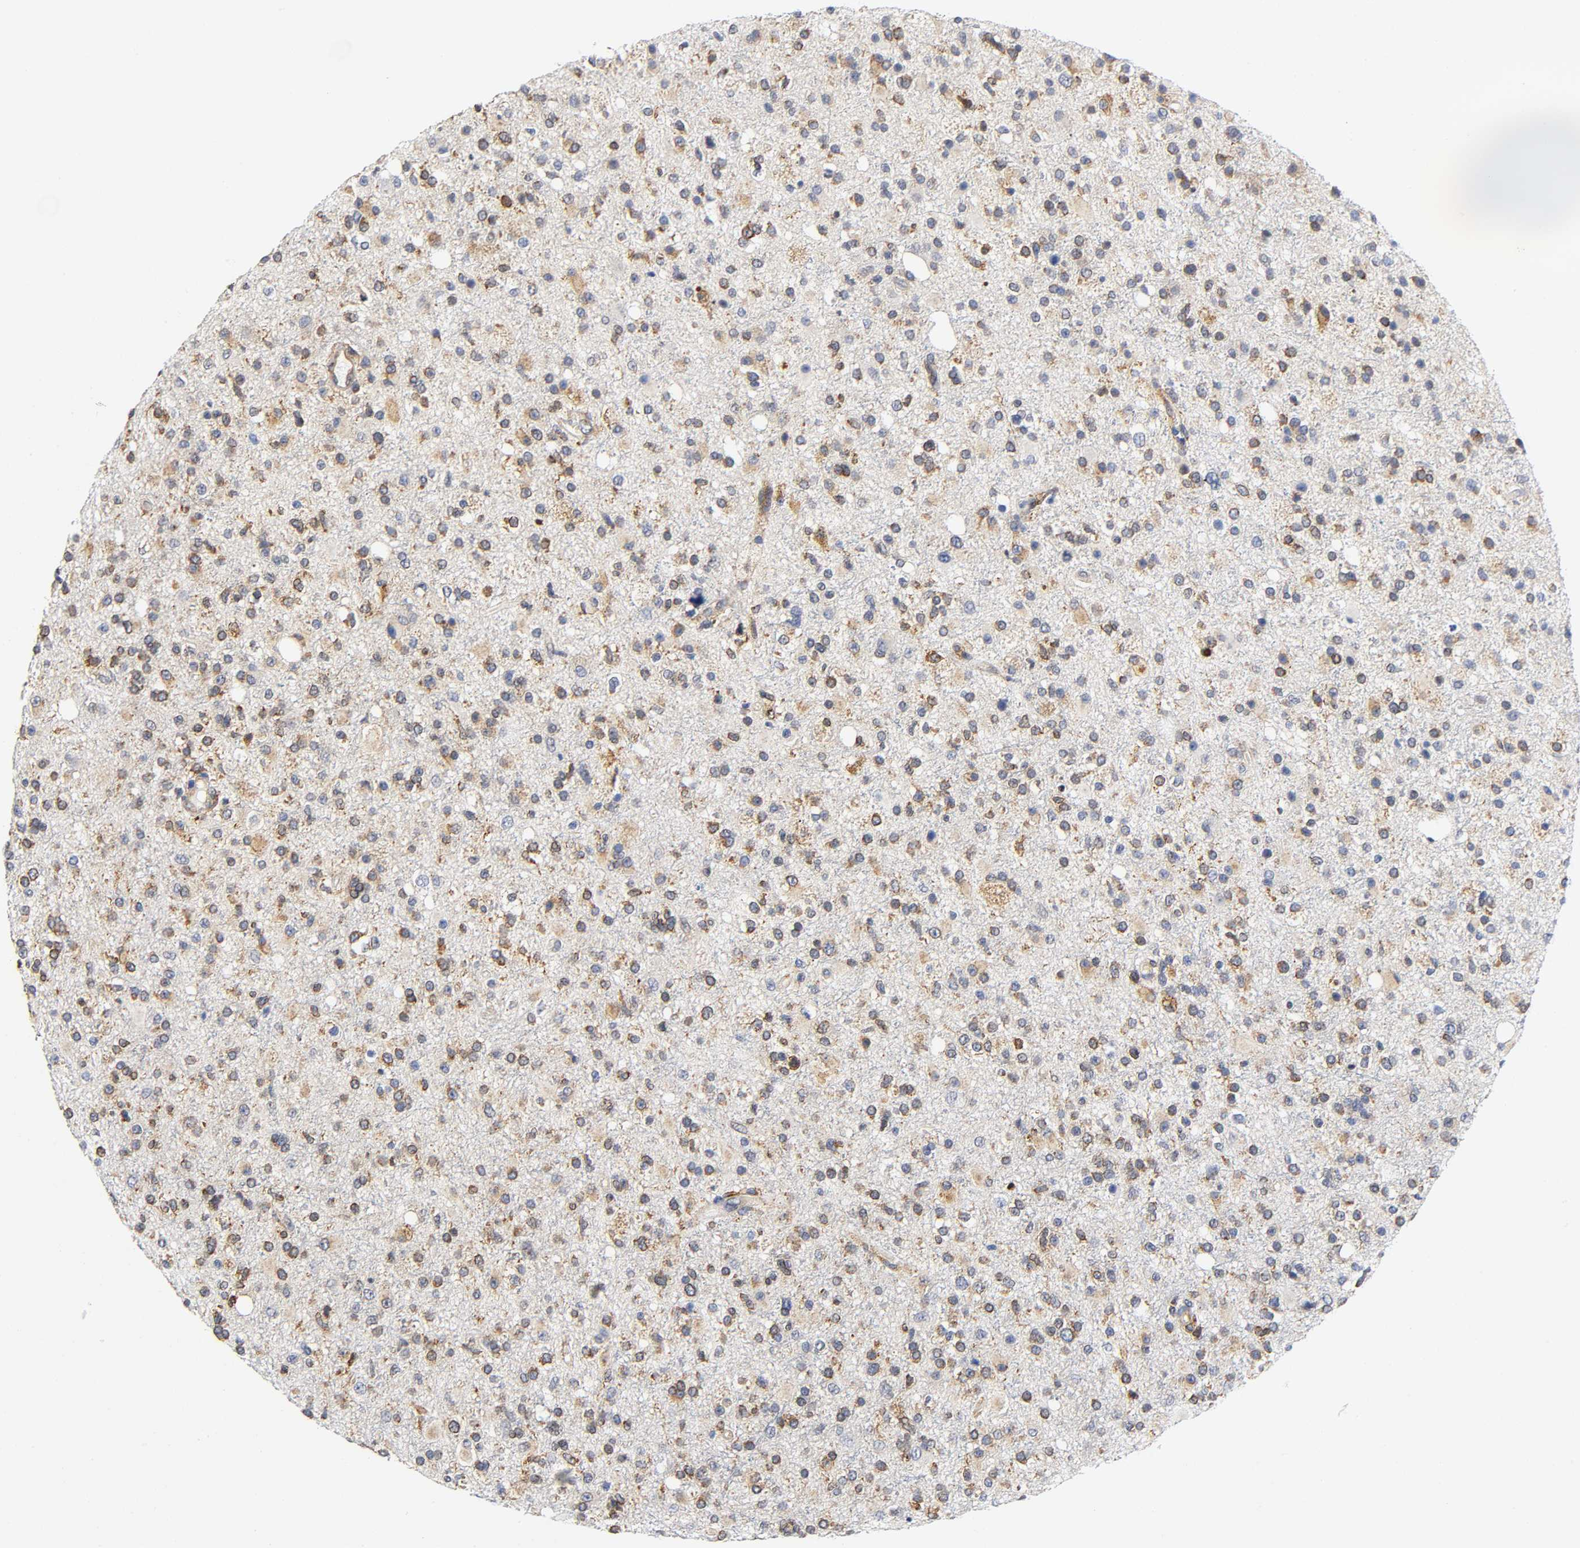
{"staining": {"intensity": "moderate", "quantity": "25%-75%", "location": "cytoplasmic/membranous"}, "tissue": "glioma", "cell_type": "Tumor cells", "image_type": "cancer", "snomed": [{"axis": "morphology", "description": "Glioma, malignant, High grade"}, {"axis": "topography", "description": "Brain"}], "caption": "Malignant glioma (high-grade) was stained to show a protein in brown. There is medium levels of moderate cytoplasmic/membranous positivity in approximately 25%-75% of tumor cells.", "gene": "SOS2", "patient": {"sex": "male", "age": 33}}